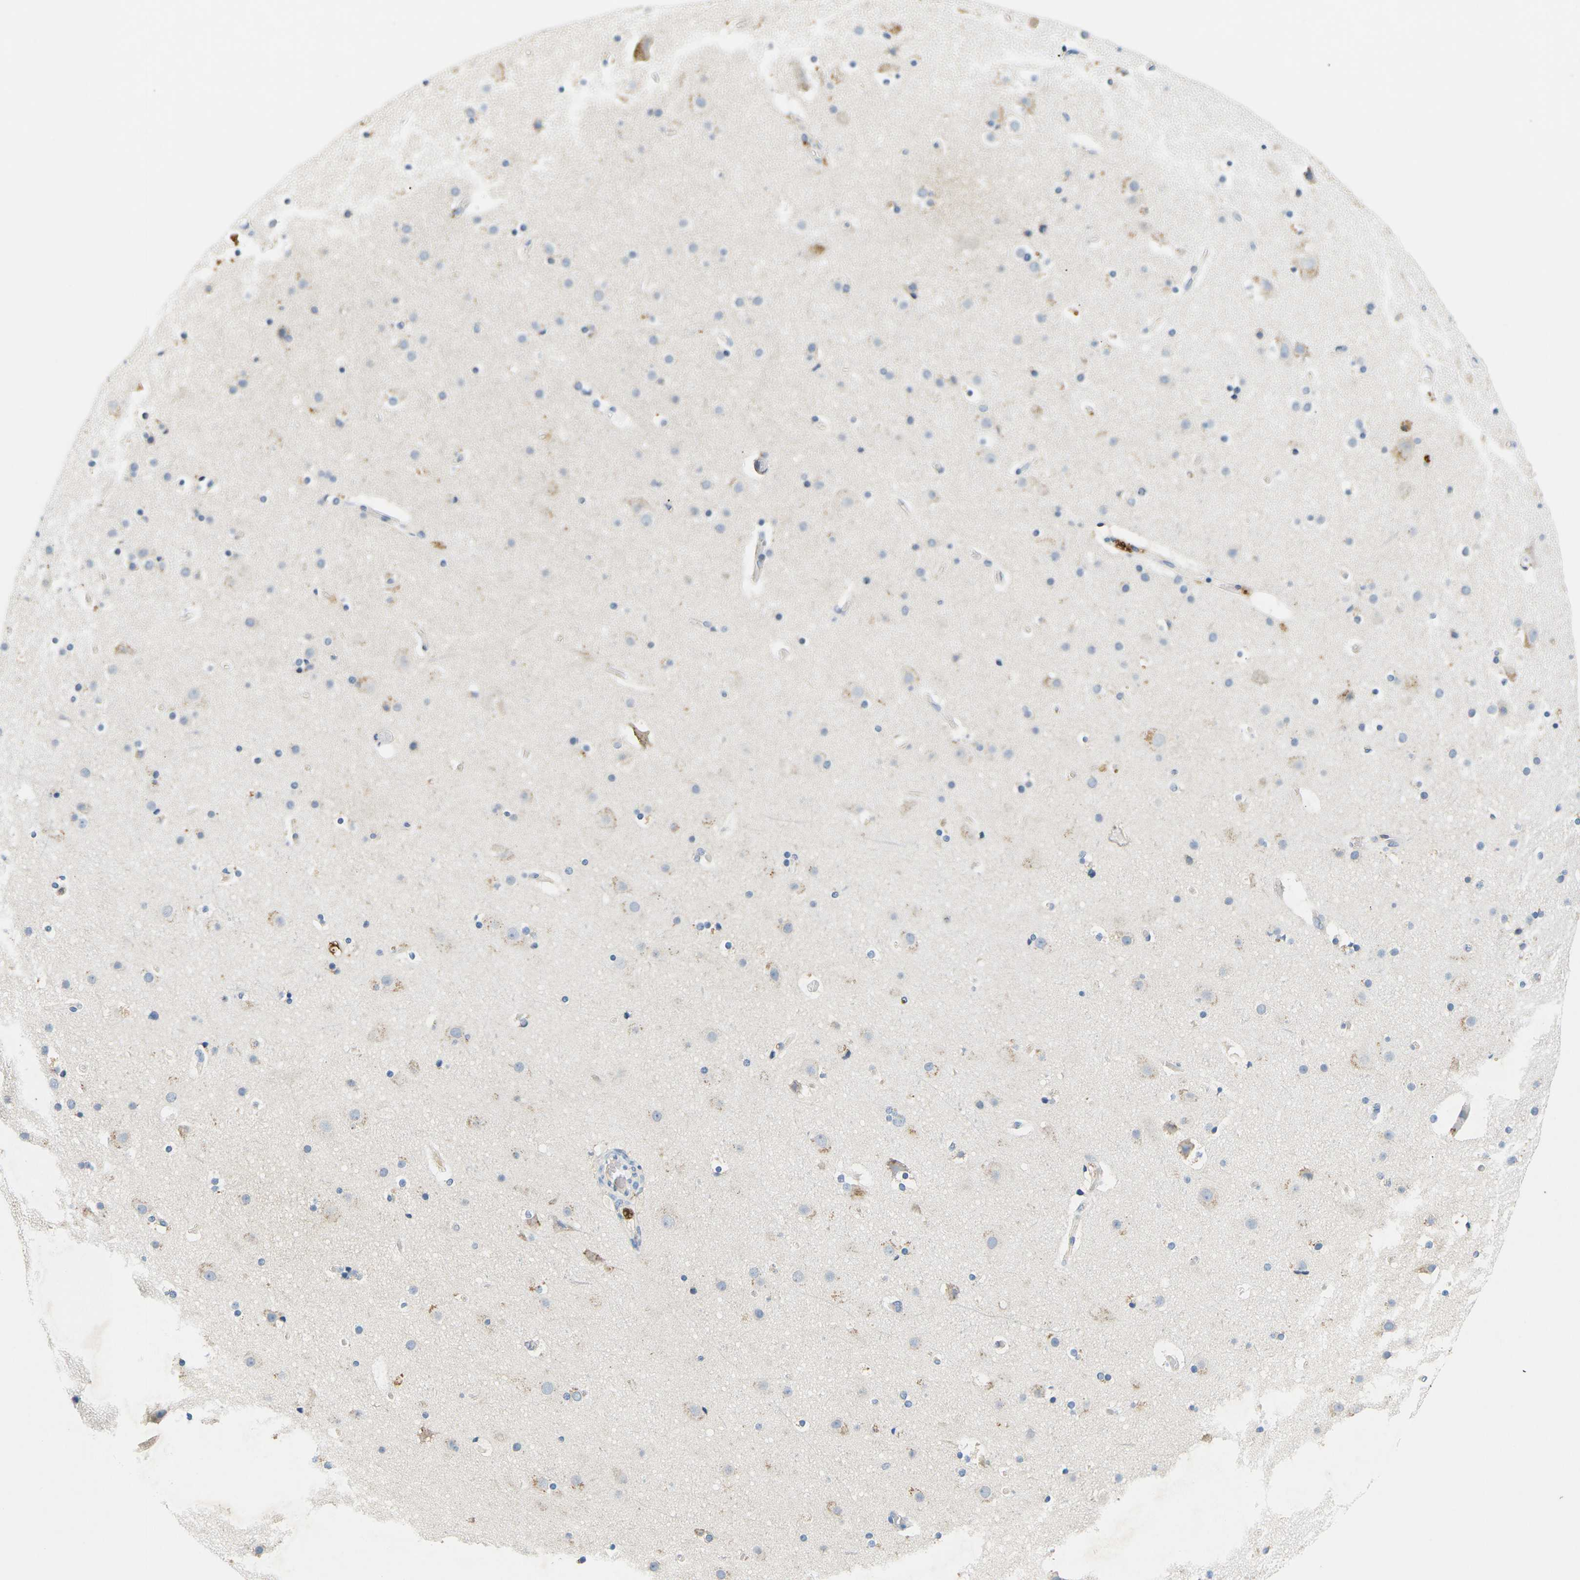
{"staining": {"intensity": "negative", "quantity": "none", "location": "none"}, "tissue": "cerebral cortex", "cell_type": "Endothelial cells", "image_type": "normal", "snomed": [{"axis": "morphology", "description": "Normal tissue, NOS"}, {"axis": "topography", "description": "Cerebral cortex"}], "caption": "High magnification brightfield microscopy of benign cerebral cortex stained with DAB (3,3'-diaminobenzidine) (brown) and counterstained with hematoxylin (blue): endothelial cells show no significant positivity. (DAB (3,3'-diaminobenzidine) immunohistochemistry (IHC) with hematoxylin counter stain).", "gene": "ADM", "patient": {"sex": "male", "age": 57}}